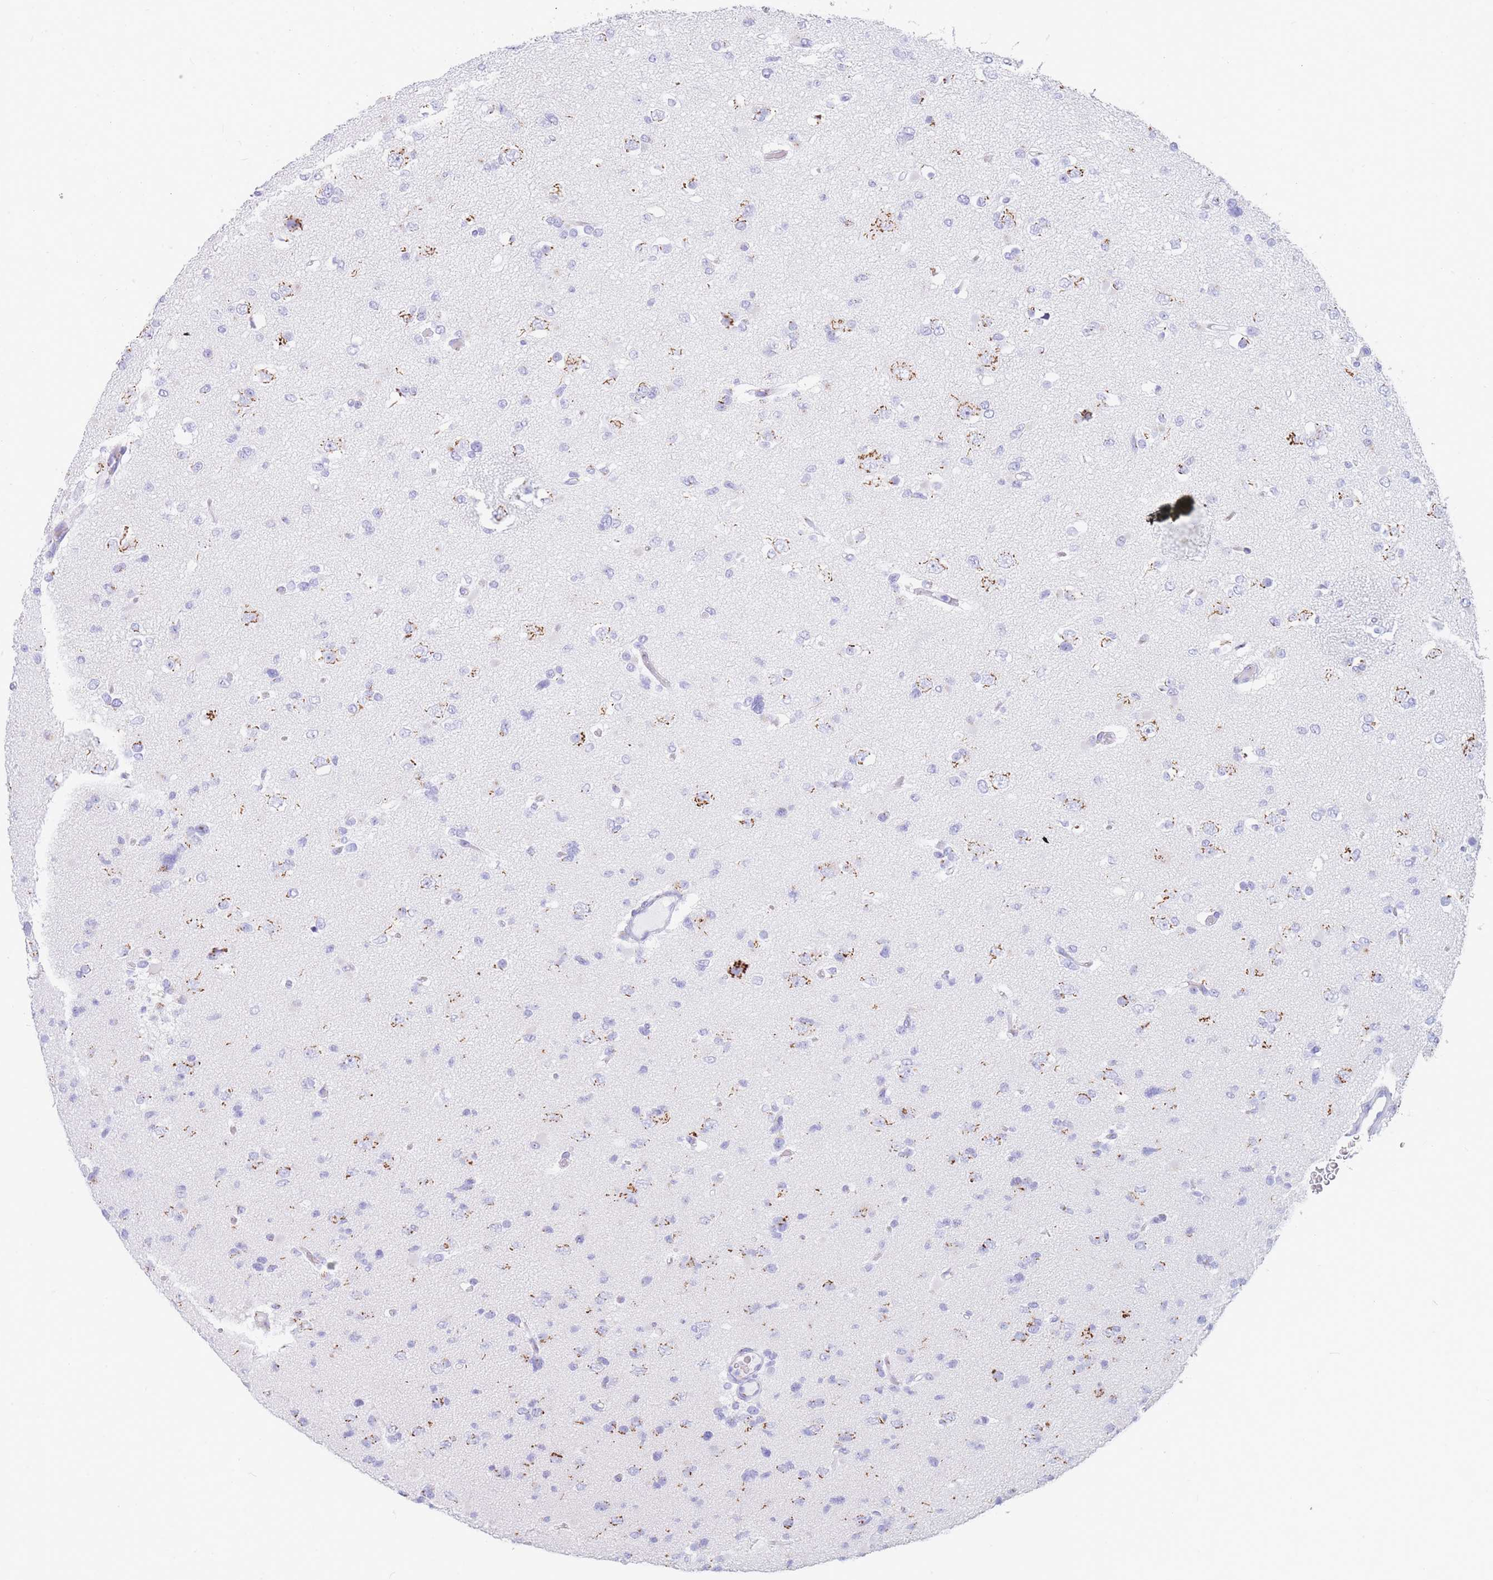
{"staining": {"intensity": "moderate", "quantity": "<25%", "location": "cytoplasmic/membranous"}, "tissue": "glioma", "cell_type": "Tumor cells", "image_type": "cancer", "snomed": [{"axis": "morphology", "description": "Glioma, malignant, Low grade"}, {"axis": "topography", "description": "Brain"}], "caption": "The photomicrograph demonstrates a brown stain indicating the presence of a protein in the cytoplasmic/membranous of tumor cells in glioma.", "gene": "FAM3C", "patient": {"sex": "female", "age": 22}}